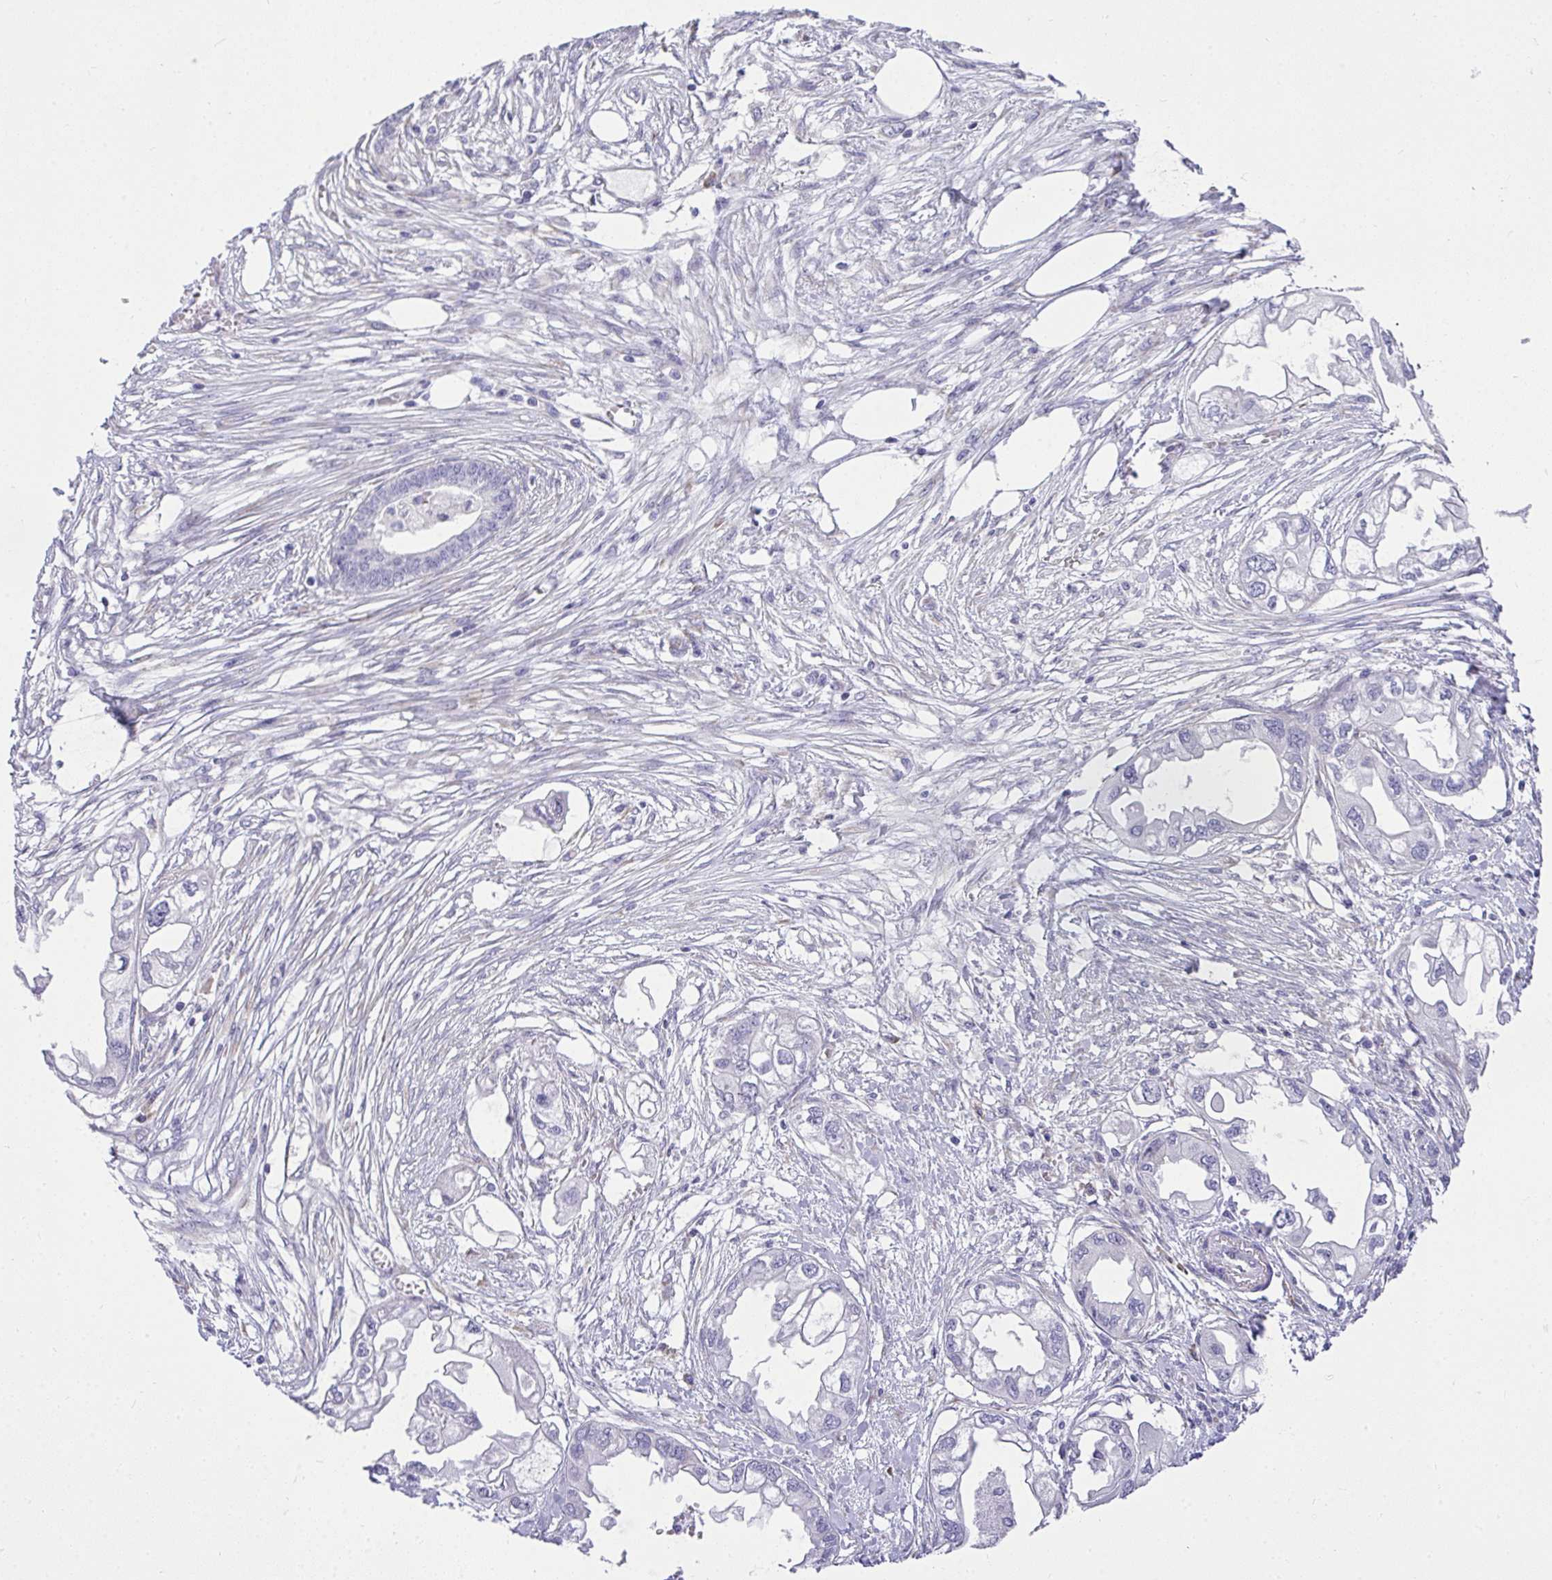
{"staining": {"intensity": "negative", "quantity": "none", "location": "none"}, "tissue": "endometrial cancer", "cell_type": "Tumor cells", "image_type": "cancer", "snomed": [{"axis": "morphology", "description": "Adenocarcinoma, NOS"}, {"axis": "morphology", "description": "Adenocarcinoma, metastatic, NOS"}, {"axis": "topography", "description": "Adipose tissue"}, {"axis": "topography", "description": "Endometrium"}], "caption": "This image is of endometrial adenocarcinoma stained with immunohistochemistry (IHC) to label a protein in brown with the nuclei are counter-stained blue. There is no expression in tumor cells.", "gene": "ADRA2C", "patient": {"sex": "female", "age": 67}}